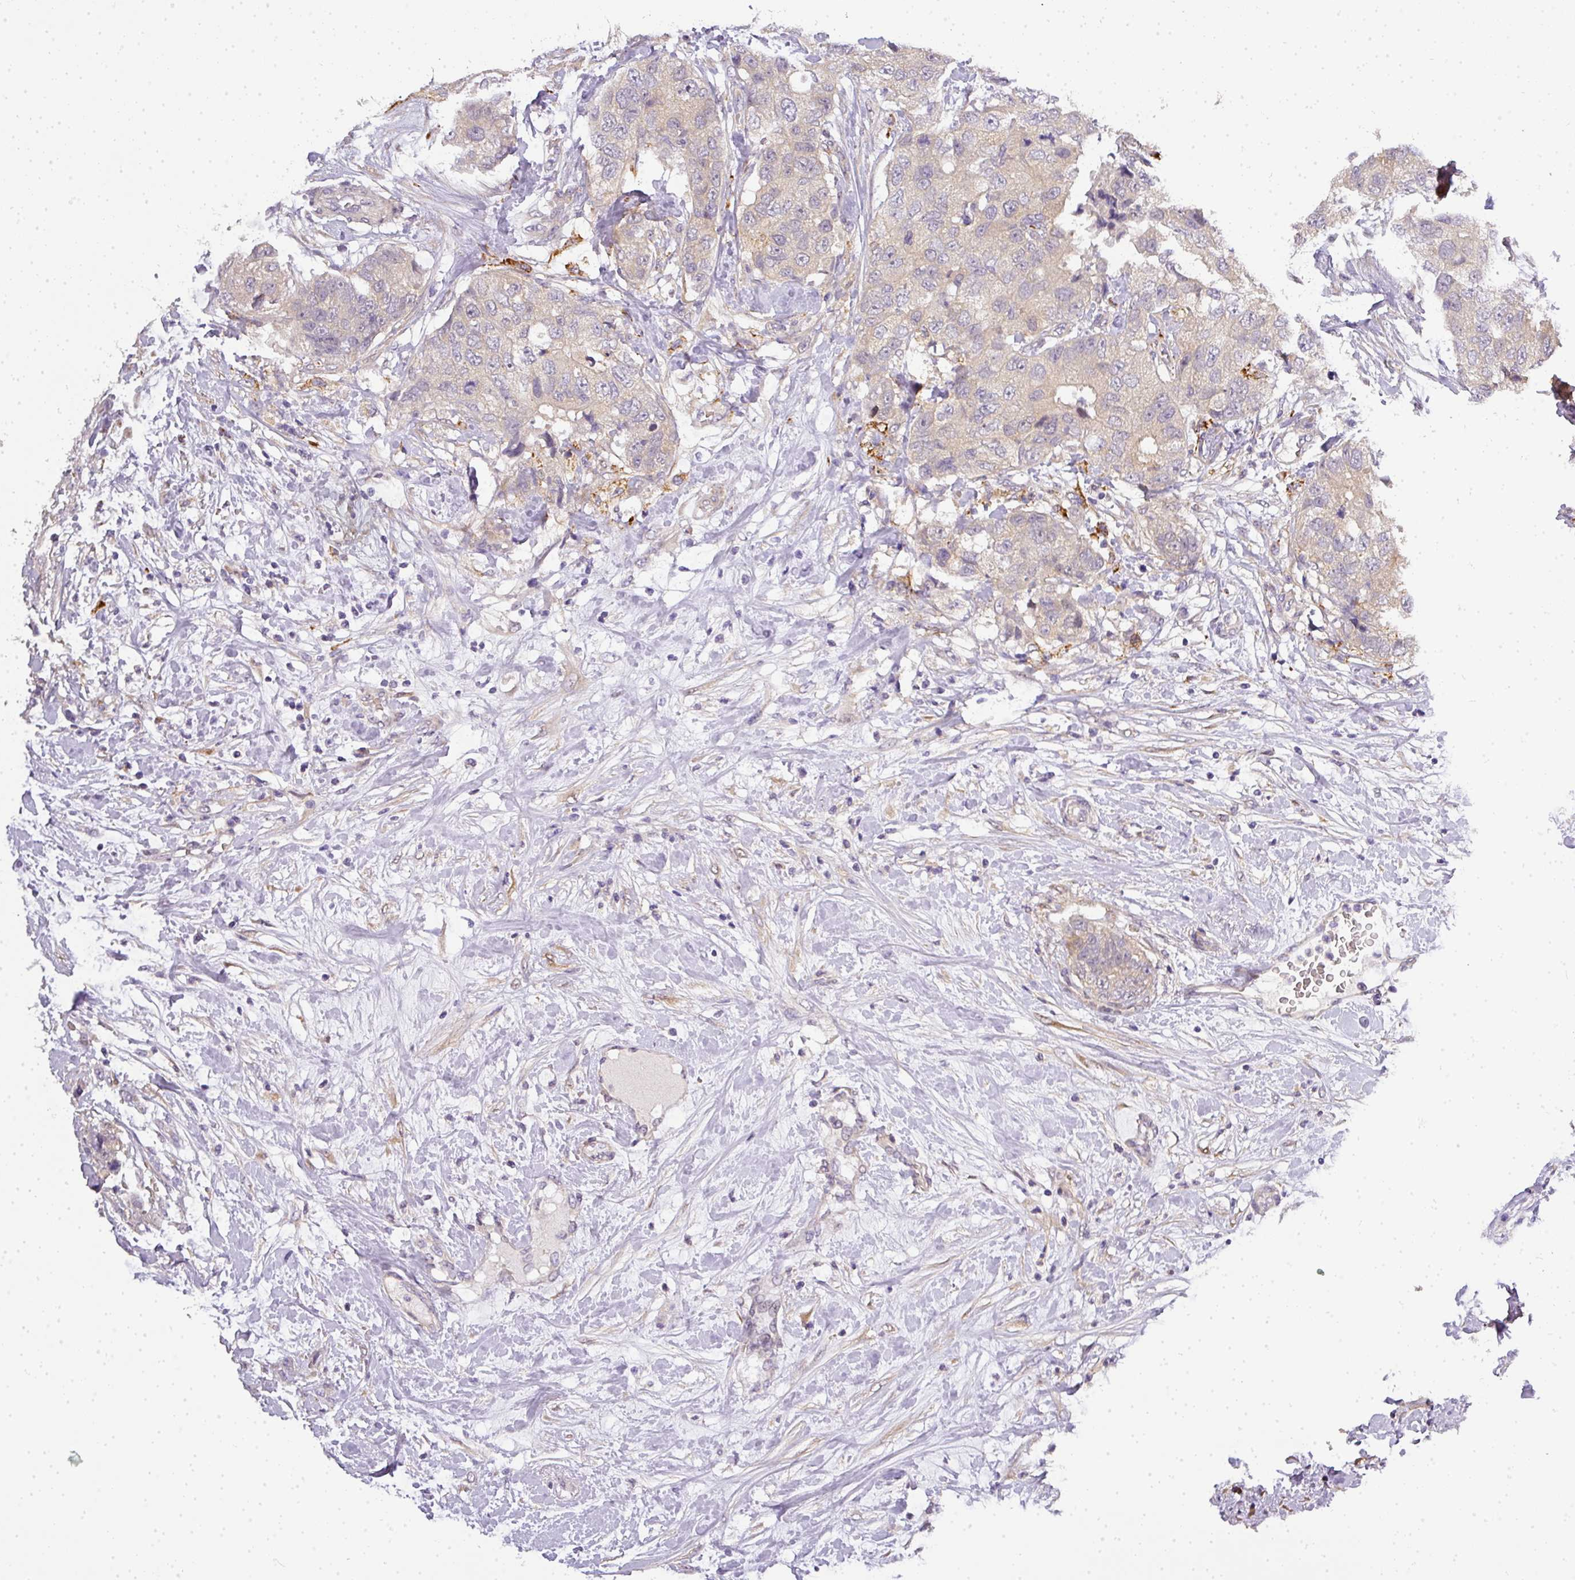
{"staining": {"intensity": "weak", "quantity": "25%-75%", "location": "cytoplasmic/membranous"}, "tissue": "breast cancer", "cell_type": "Tumor cells", "image_type": "cancer", "snomed": [{"axis": "morphology", "description": "Duct carcinoma"}, {"axis": "topography", "description": "Breast"}], "caption": "Protein staining displays weak cytoplasmic/membranous staining in about 25%-75% of tumor cells in breast intraductal carcinoma. The protein is shown in brown color, while the nuclei are stained blue.", "gene": "ADH5", "patient": {"sex": "female", "age": 62}}